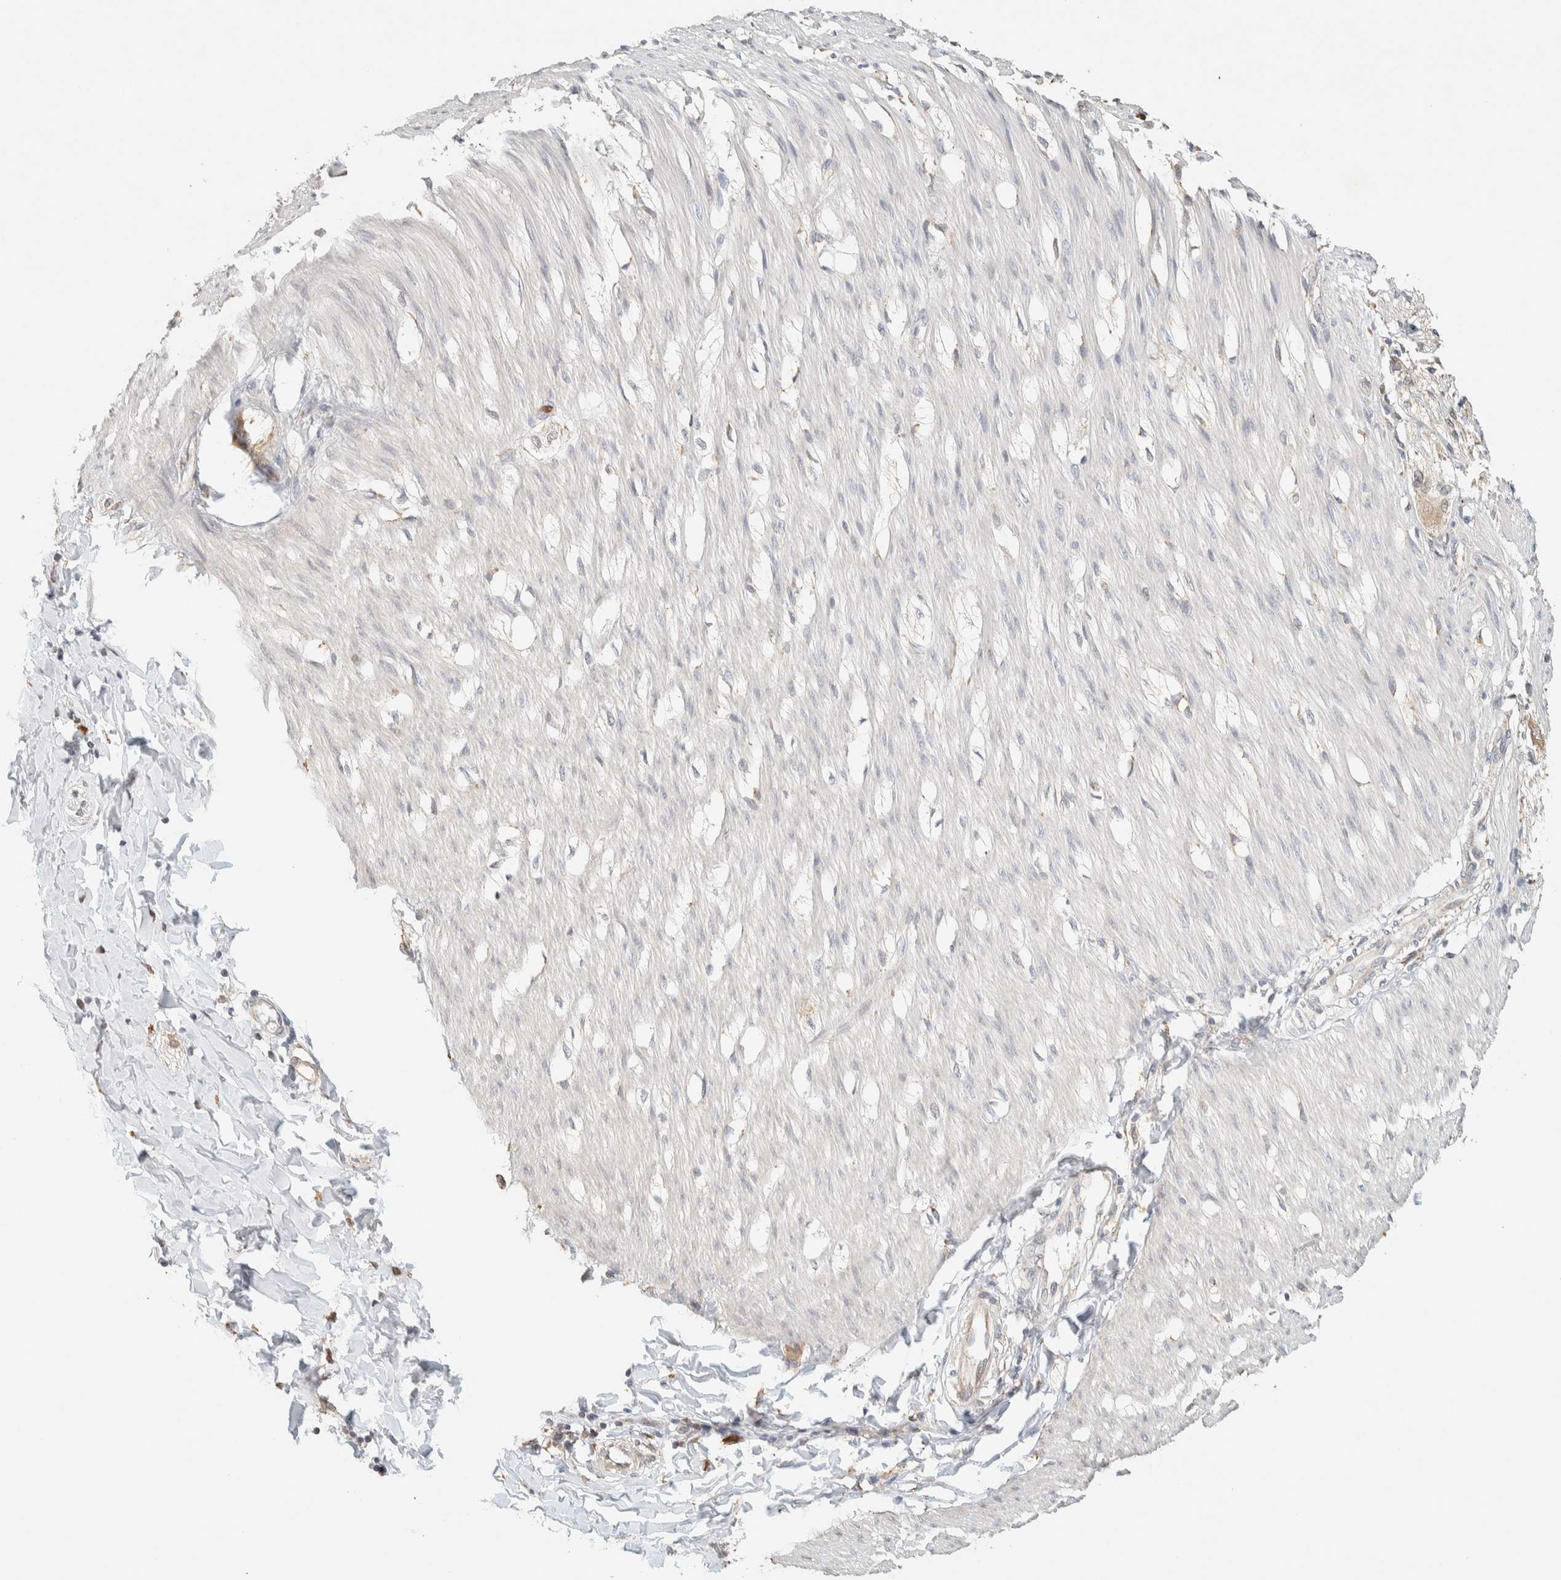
{"staining": {"intensity": "negative", "quantity": "none", "location": "none"}, "tissue": "smooth muscle", "cell_type": "Smooth muscle cells", "image_type": "normal", "snomed": [{"axis": "morphology", "description": "Normal tissue, NOS"}, {"axis": "morphology", "description": "Adenocarcinoma, NOS"}, {"axis": "topography", "description": "Smooth muscle"}, {"axis": "topography", "description": "Colon"}], "caption": "This photomicrograph is of unremarkable smooth muscle stained with immunohistochemistry to label a protein in brown with the nuclei are counter-stained blue. There is no positivity in smooth muscle cells.", "gene": "TTC3", "patient": {"sex": "male", "age": 14}}